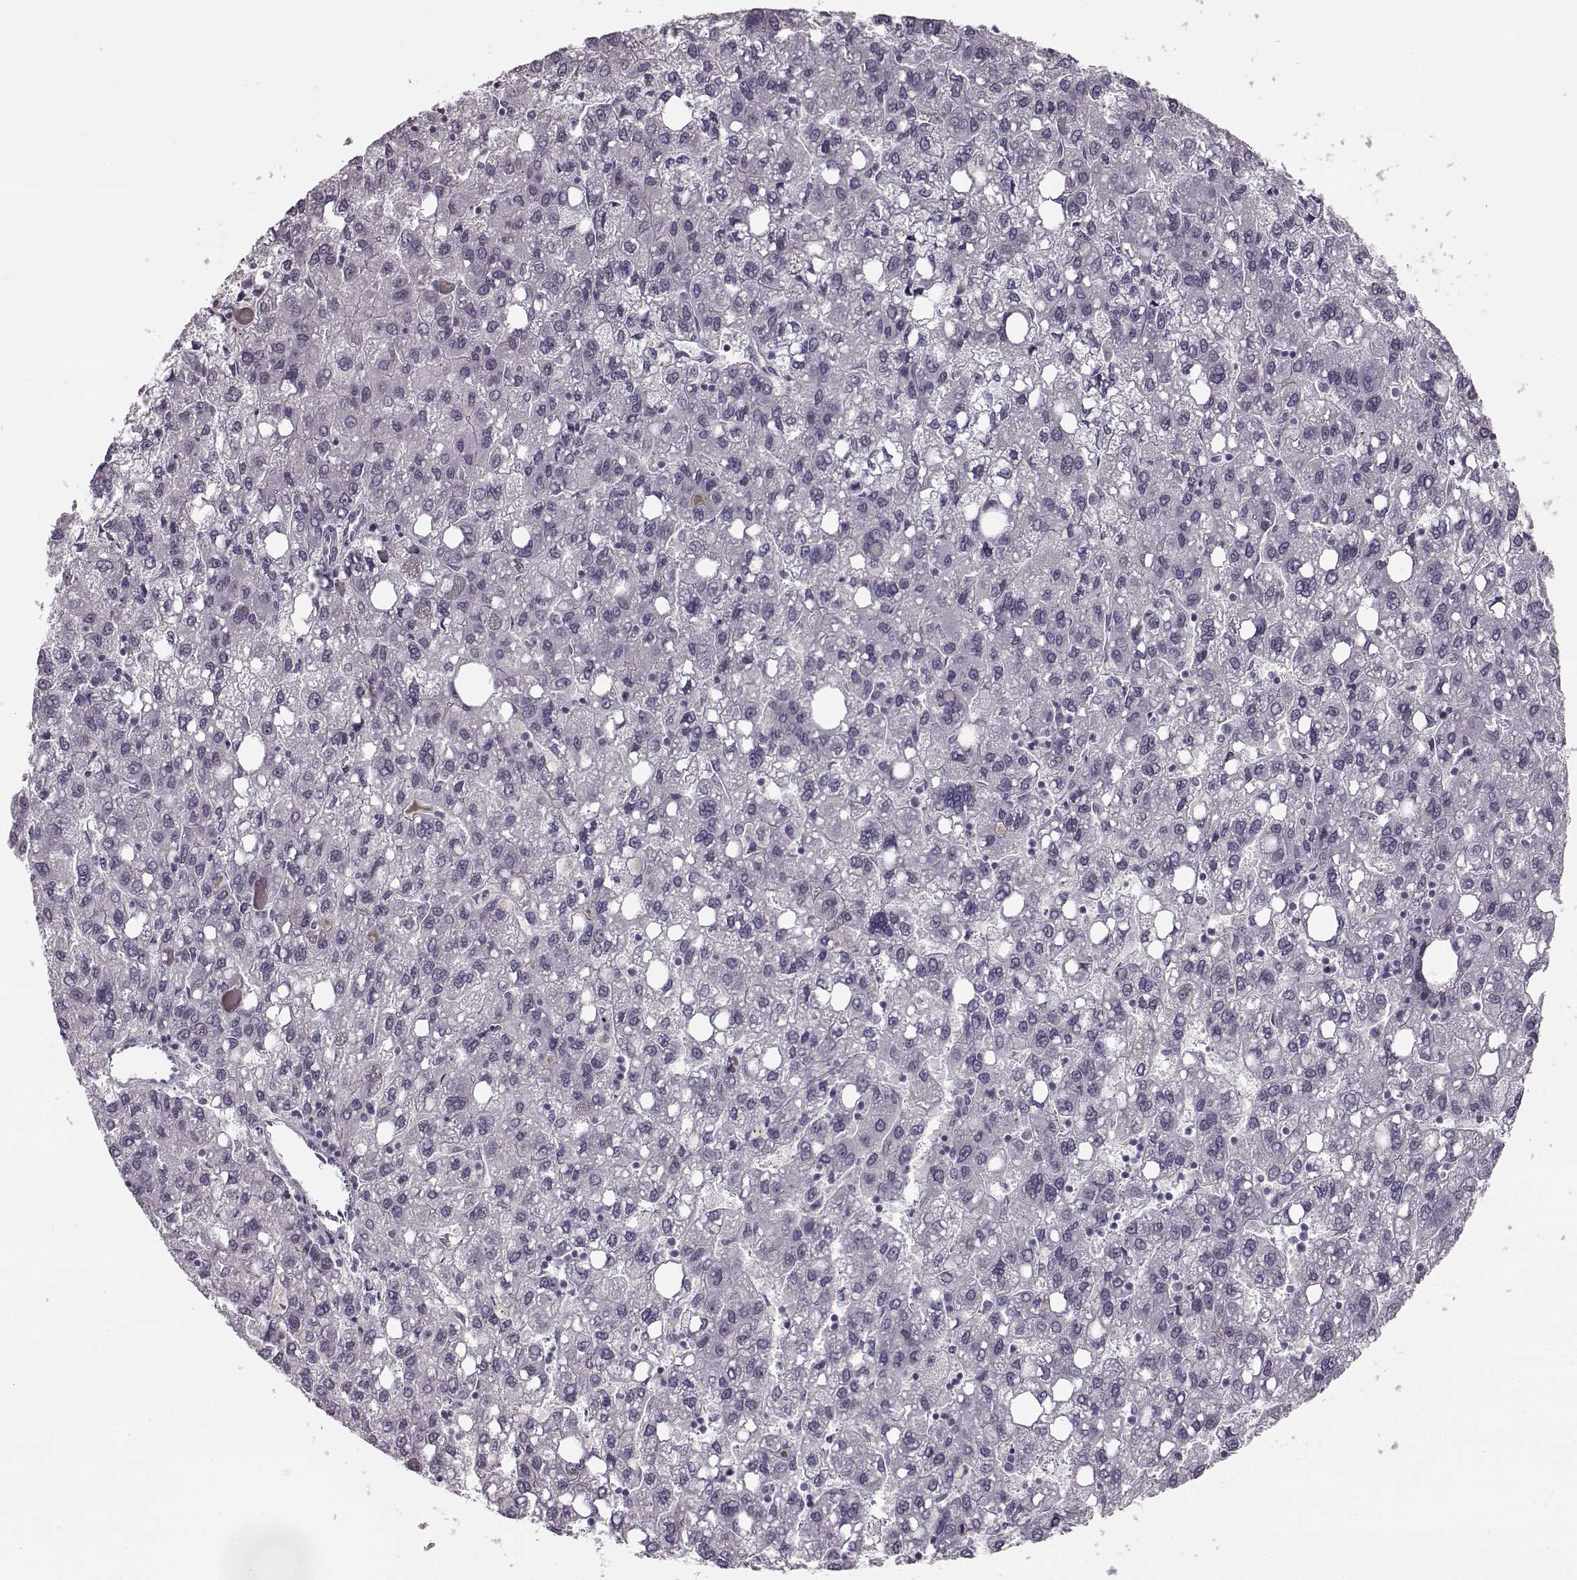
{"staining": {"intensity": "negative", "quantity": "none", "location": "none"}, "tissue": "liver cancer", "cell_type": "Tumor cells", "image_type": "cancer", "snomed": [{"axis": "morphology", "description": "Carcinoma, Hepatocellular, NOS"}, {"axis": "topography", "description": "Liver"}], "caption": "Liver cancer stained for a protein using immunohistochemistry (IHC) demonstrates no staining tumor cells.", "gene": "MAP6D1", "patient": {"sex": "female", "age": 82}}